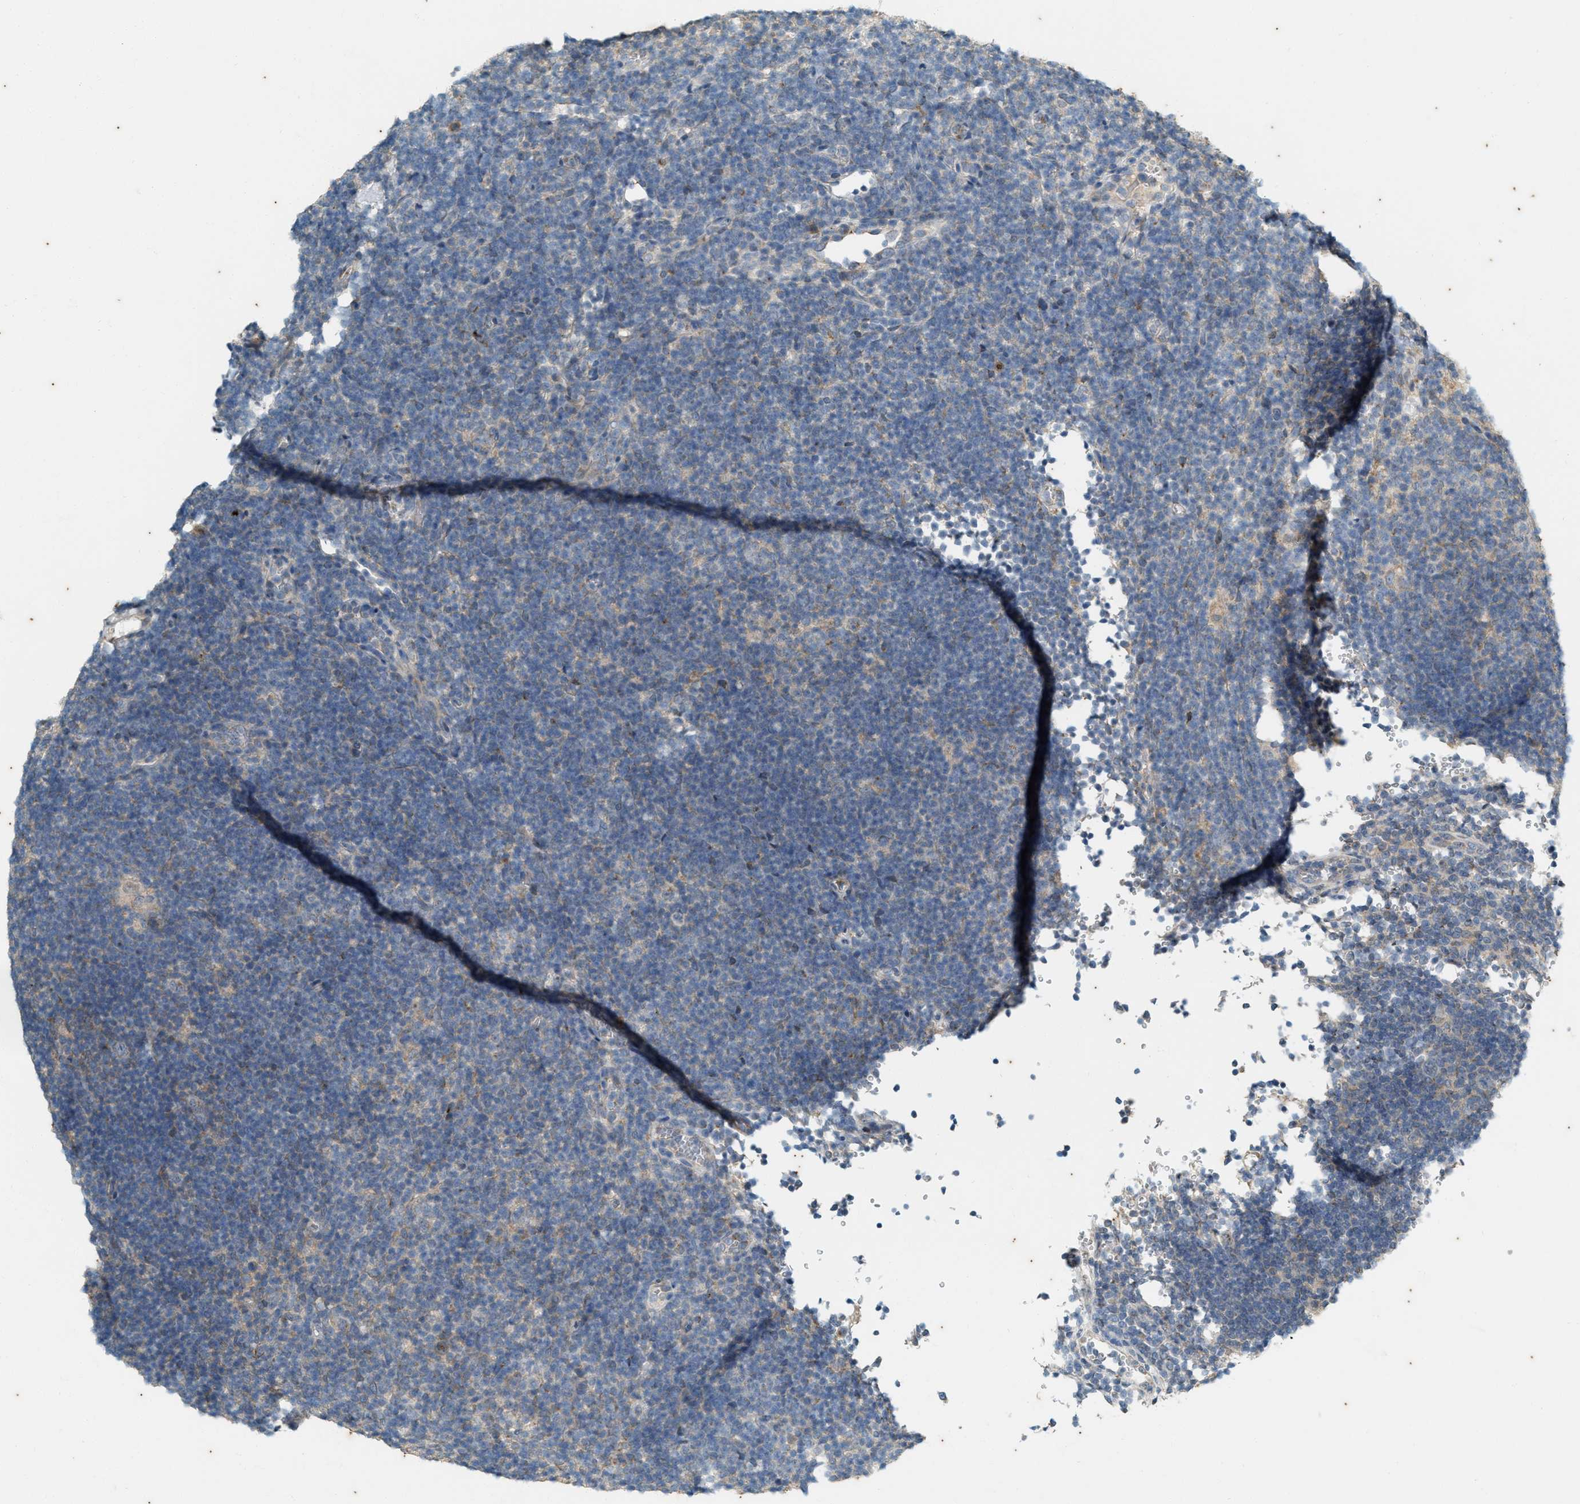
{"staining": {"intensity": "negative", "quantity": "none", "location": "none"}, "tissue": "lymphoma", "cell_type": "Tumor cells", "image_type": "cancer", "snomed": [{"axis": "morphology", "description": "Hodgkin's disease, NOS"}, {"axis": "topography", "description": "Lymph node"}], "caption": "IHC image of neoplastic tissue: human Hodgkin's disease stained with DAB displays no significant protein expression in tumor cells.", "gene": "CHPF2", "patient": {"sex": "female", "age": 57}}